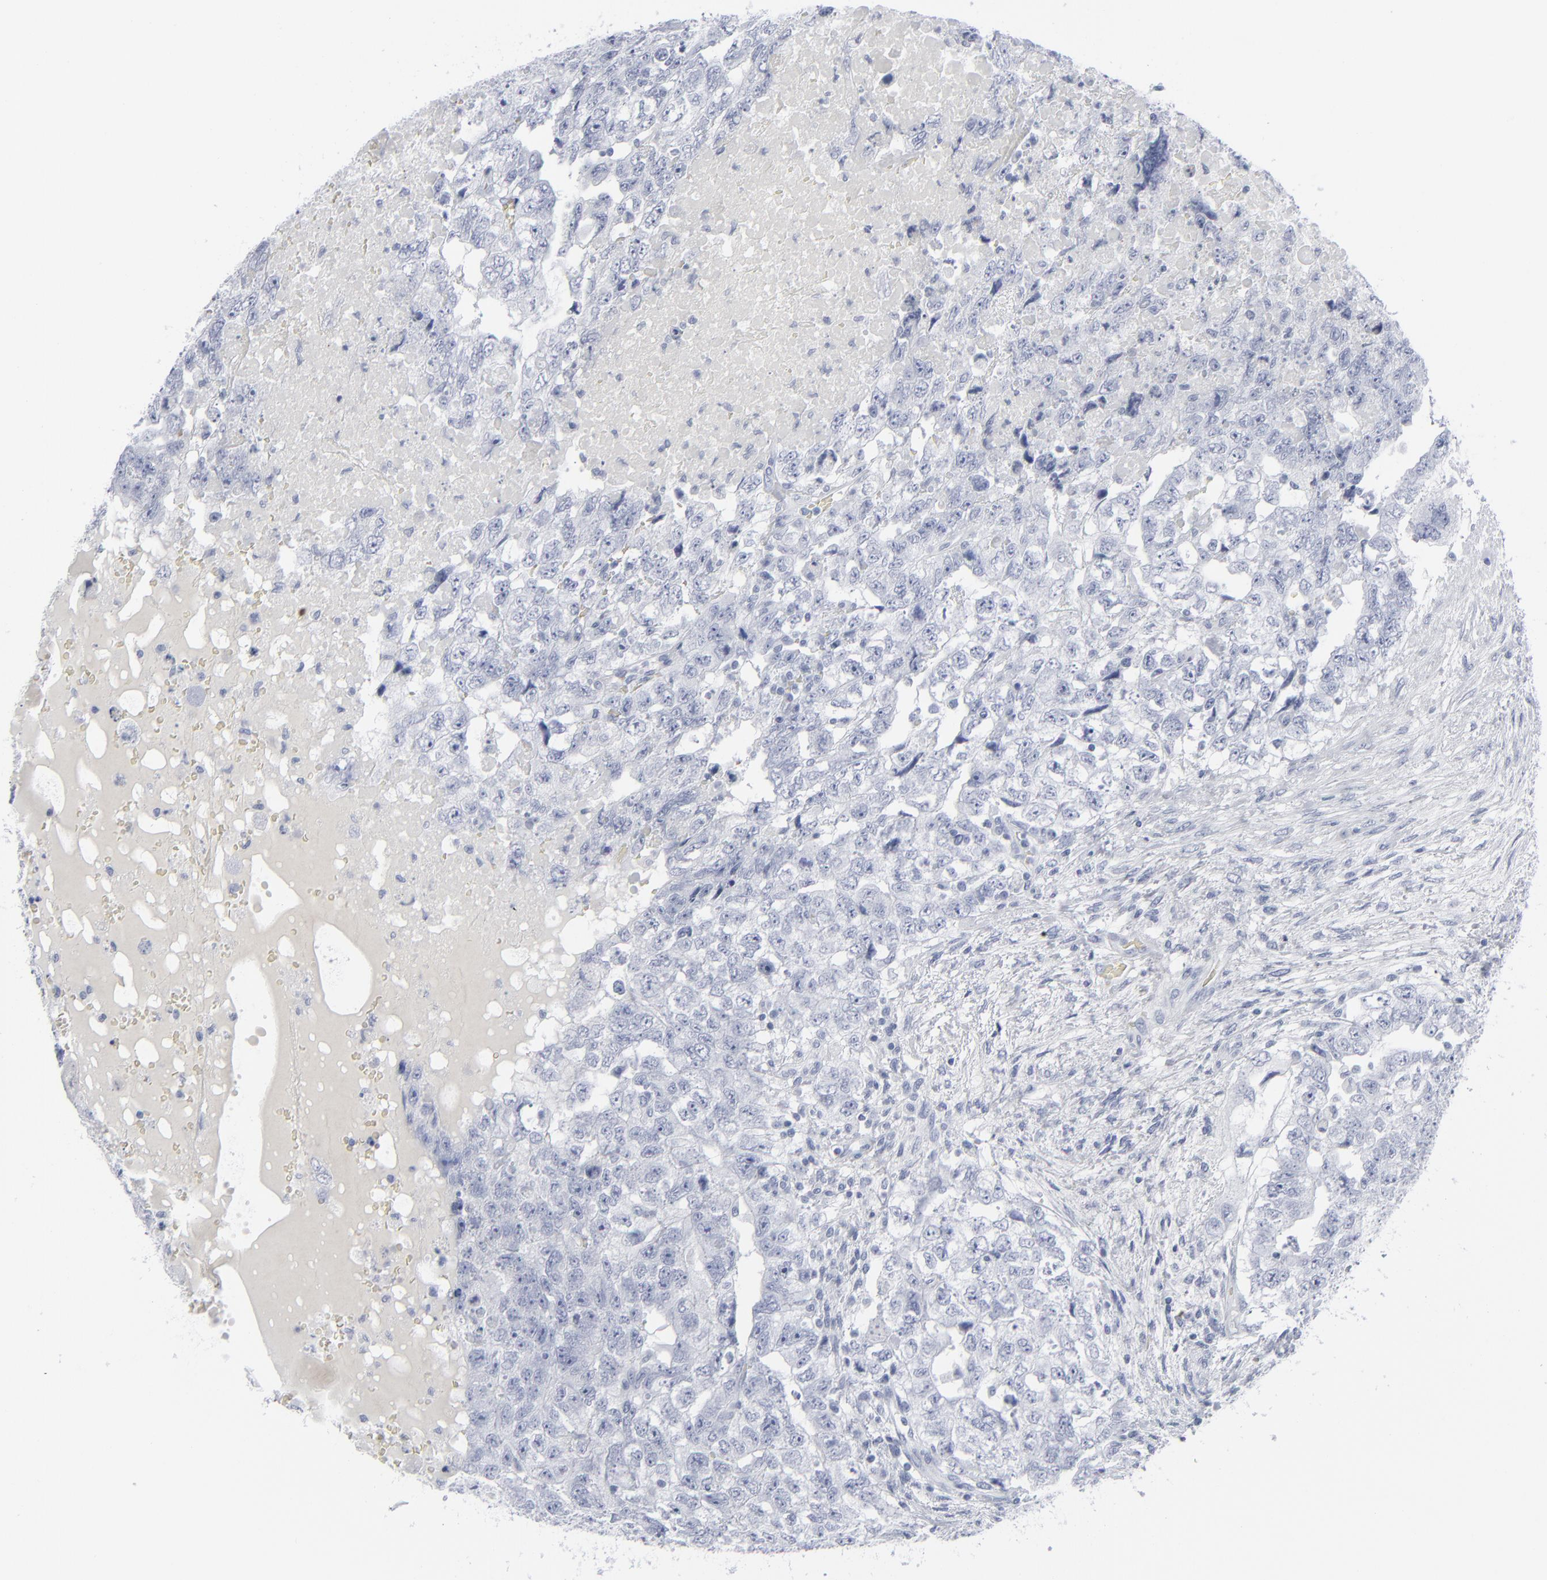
{"staining": {"intensity": "negative", "quantity": "none", "location": "none"}, "tissue": "testis cancer", "cell_type": "Tumor cells", "image_type": "cancer", "snomed": [{"axis": "morphology", "description": "Carcinoma, Embryonal, NOS"}, {"axis": "topography", "description": "Testis"}], "caption": "This is an IHC photomicrograph of embryonal carcinoma (testis). There is no staining in tumor cells.", "gene": "MSLN", "patient": {"sex": "male", "age": 36}}